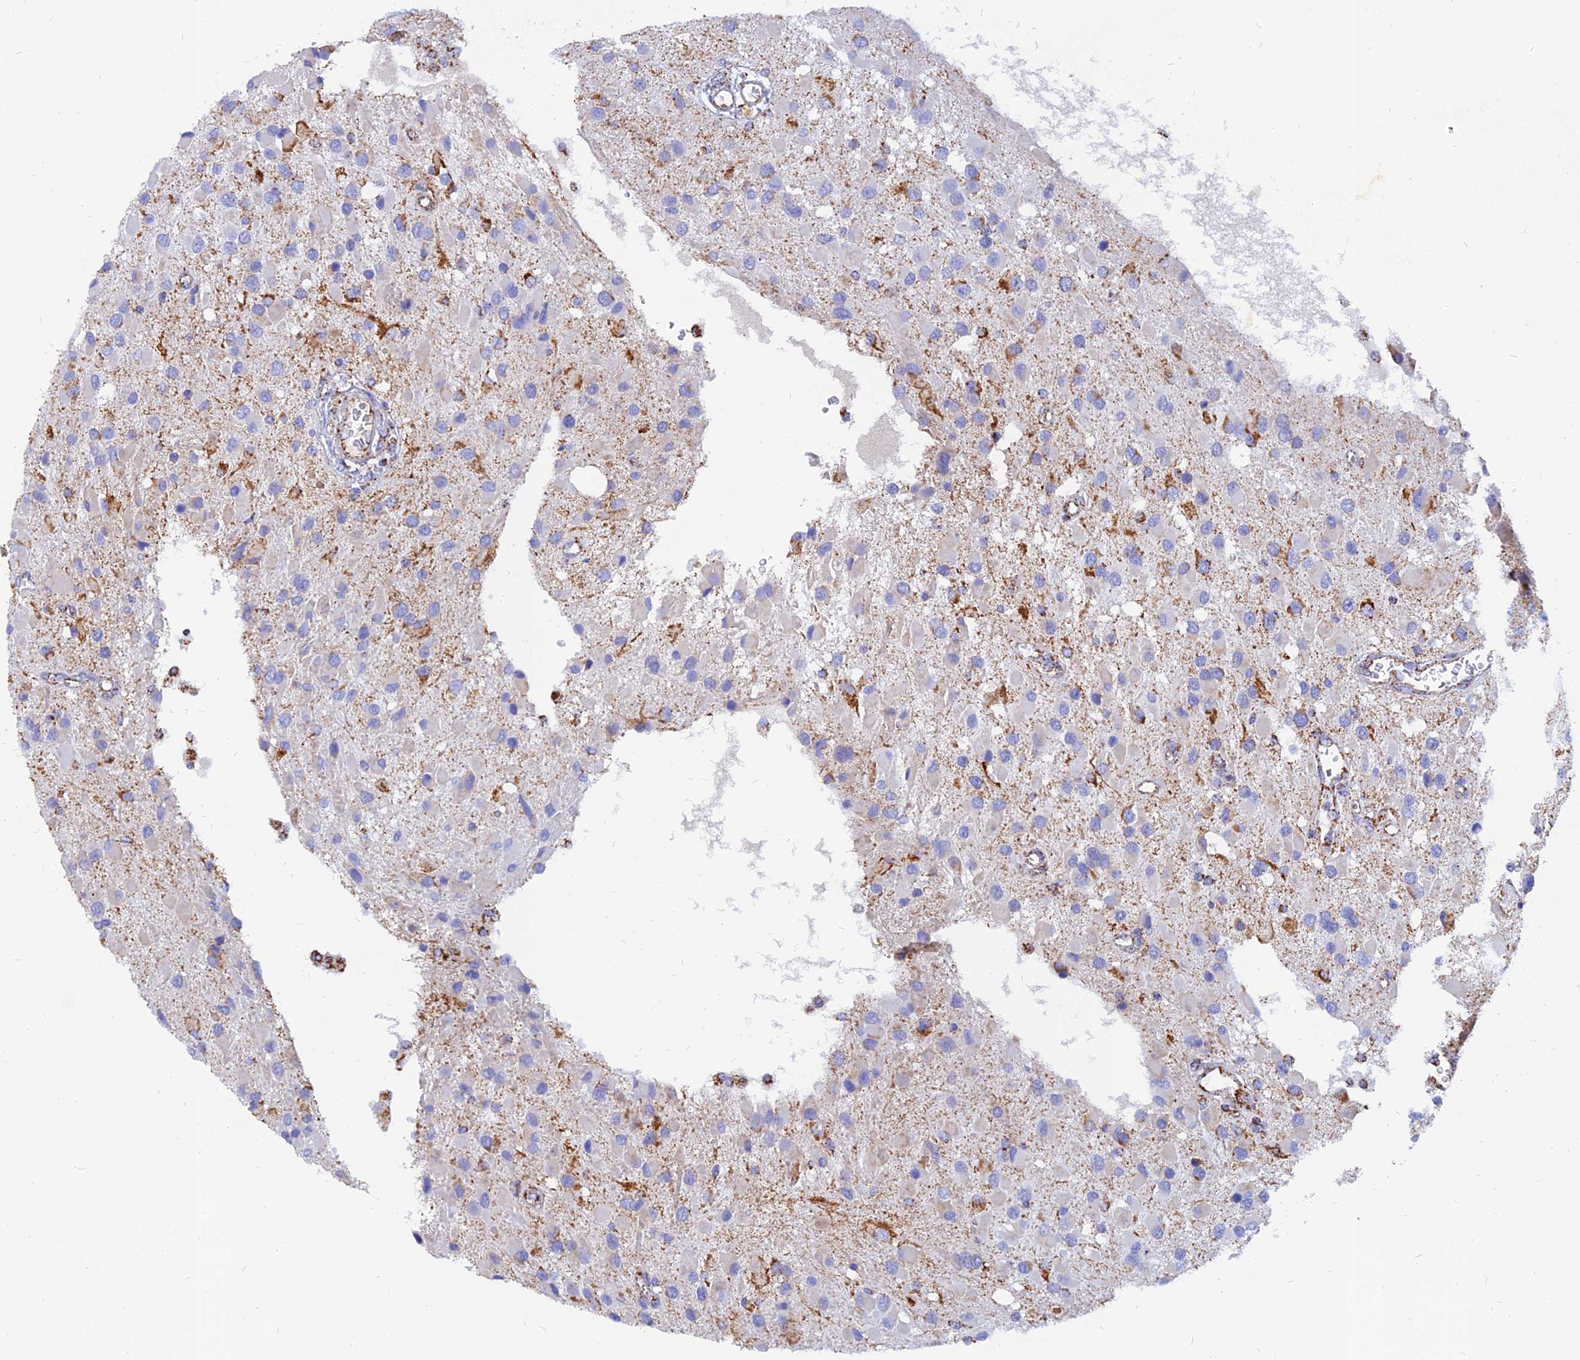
{"staining": {"intensity": "strong", "quantity": "<25%", "location": "cytoplasmic/membranous"}, "tissue": "glioma", "cell_type": "Tumor cells", "image_type": "cancer", "snomed": [{"axis": "morphology", "description": "Glioma, malignant, High grade"}, {"axis": "topography", "description": "Brain"}], "caption": "An immunohistochemistry (IHC) micrograph of neoplastic tissue is shown. Protein staining in brown shows strong cytoplasmic/membranous positivity in malignant glioma (high-grade) within tumor cells.", "gene": "NDUFB6", "patient": {"sex": "male", "age": 53}}